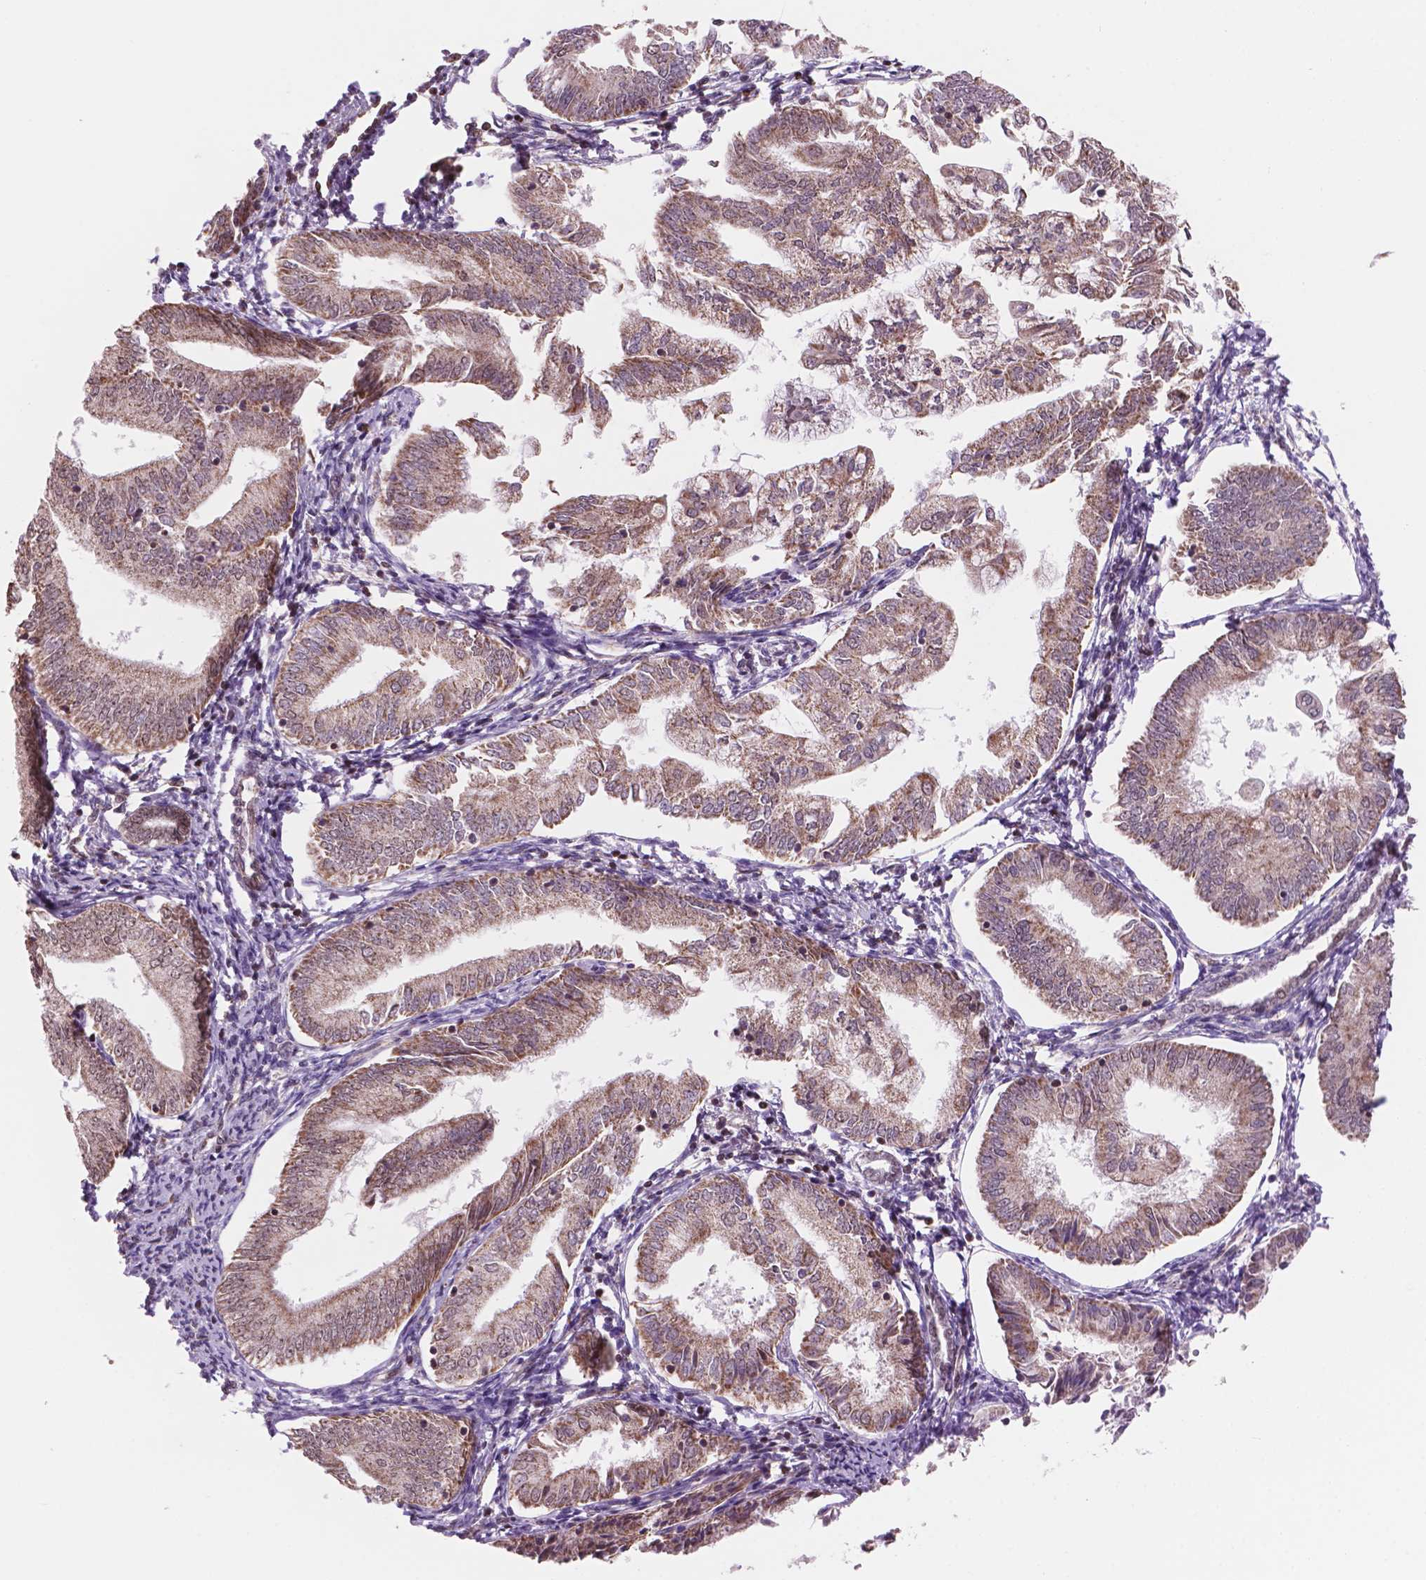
{"staining": {"intensity": "moderate", "quantity": "25%-75%", "location": "cytoplasmic/membranous,nuclear"}, "tissue": "endometrial cancer", "cell_type": "Tumor cells", "image_type": "cancer", "snomed": [{"axis": "morphology", "description": "Adenocarcinoma, NOS"}, {"axis": "topography", "description": "Endometrium"}], "caption": "An image of endometrial adenocarcinoma stained for a protein shows moderate cytoplasmic/membranous and nuclear brown staining in tumor cells.", "gene": "NDUFA10", "patient": {"sex": "female", "age": 55}}